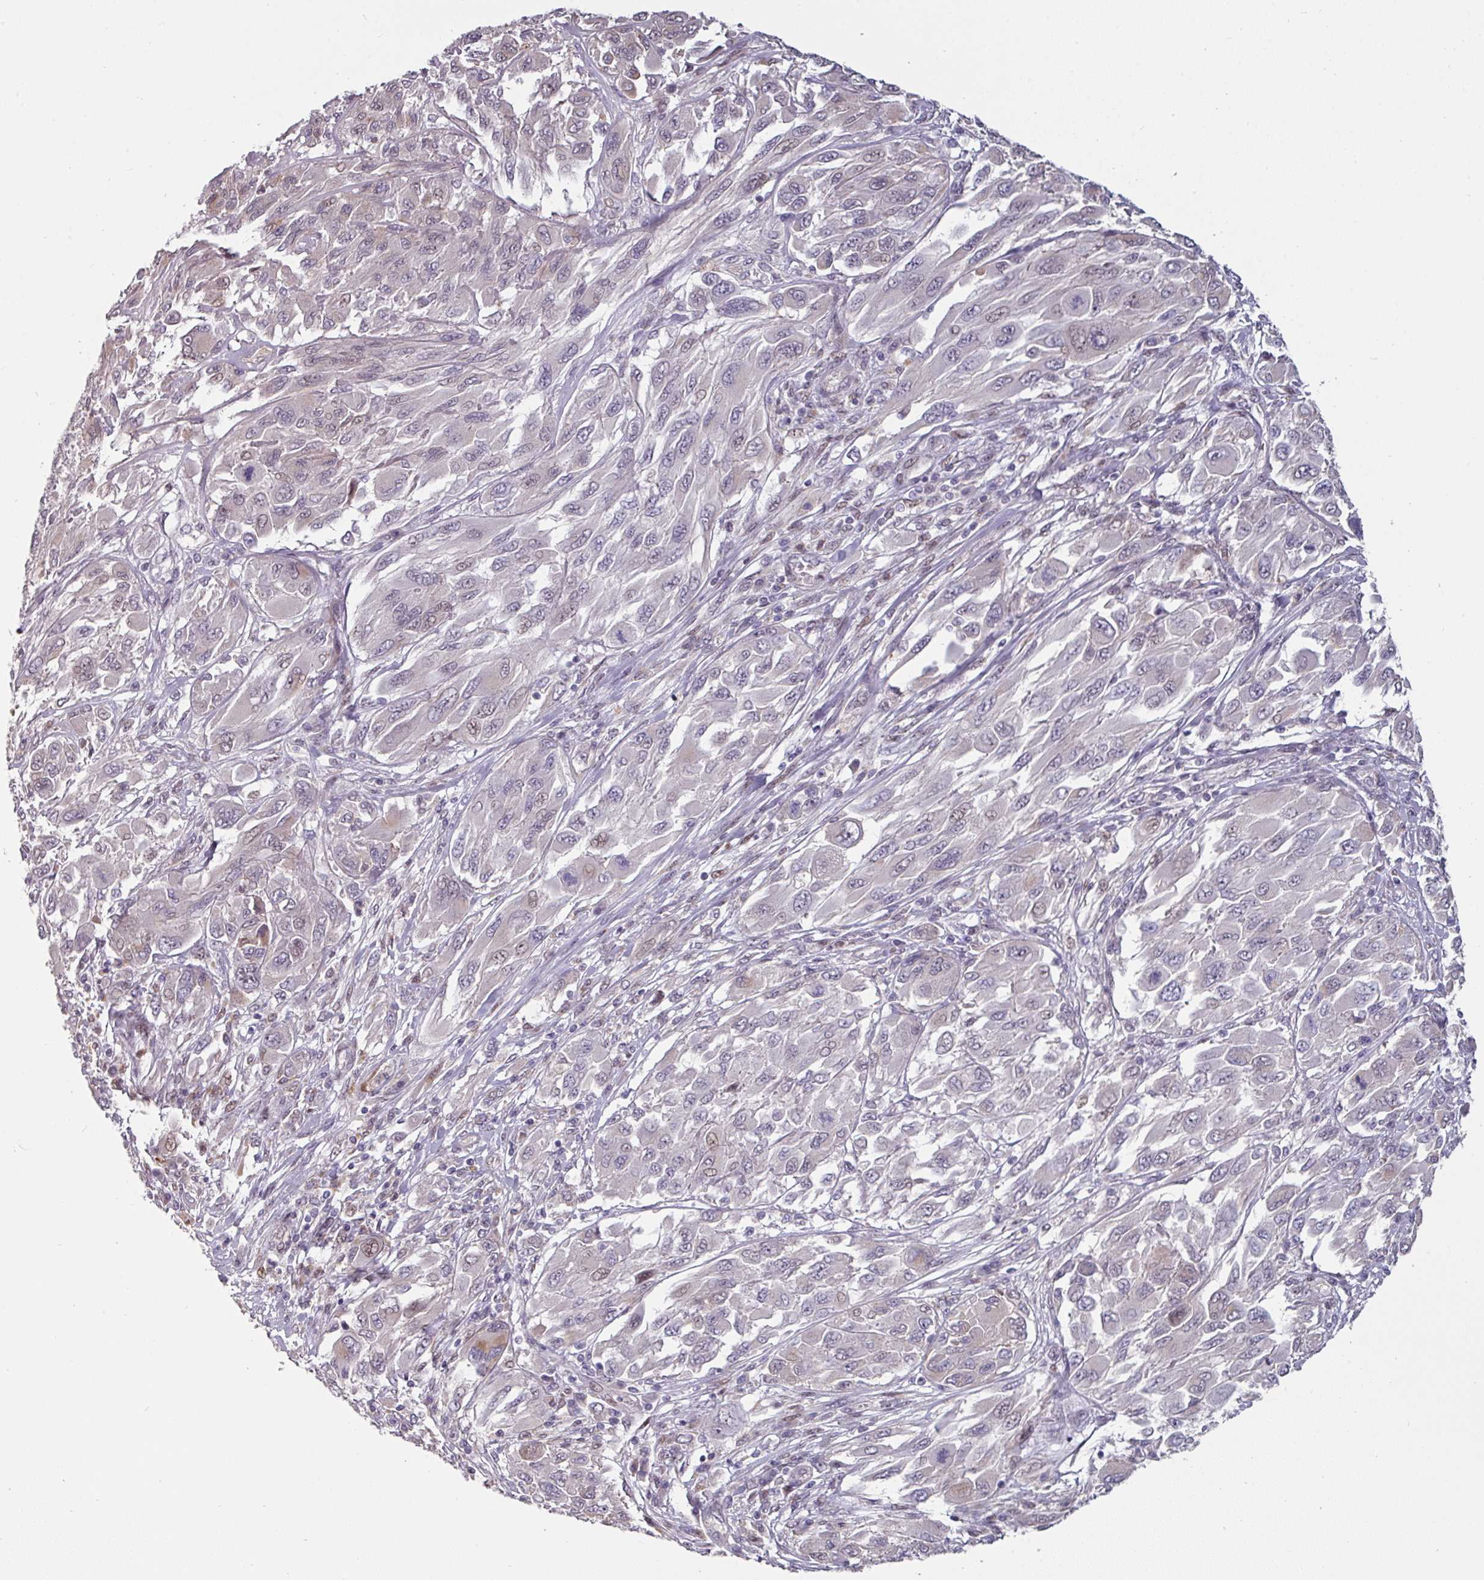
{"staining": {"intensity": "weak", "quantity": "<25%", "location": "nuclear"}, "tissue": "melanoma", "cell_type": "Tumor cells", "image_type": "cancer", "snomed": [{"axis": "morphology", "description": "Malignant melanoma, NOS"}, {"axis": "topography", "description": "Skin"}], "caption": "Tumor cells are negative for protein expression in human malignant melanoma.", "gene": "SWSAP1", "patient": {"sex": "female", "age": 91}}